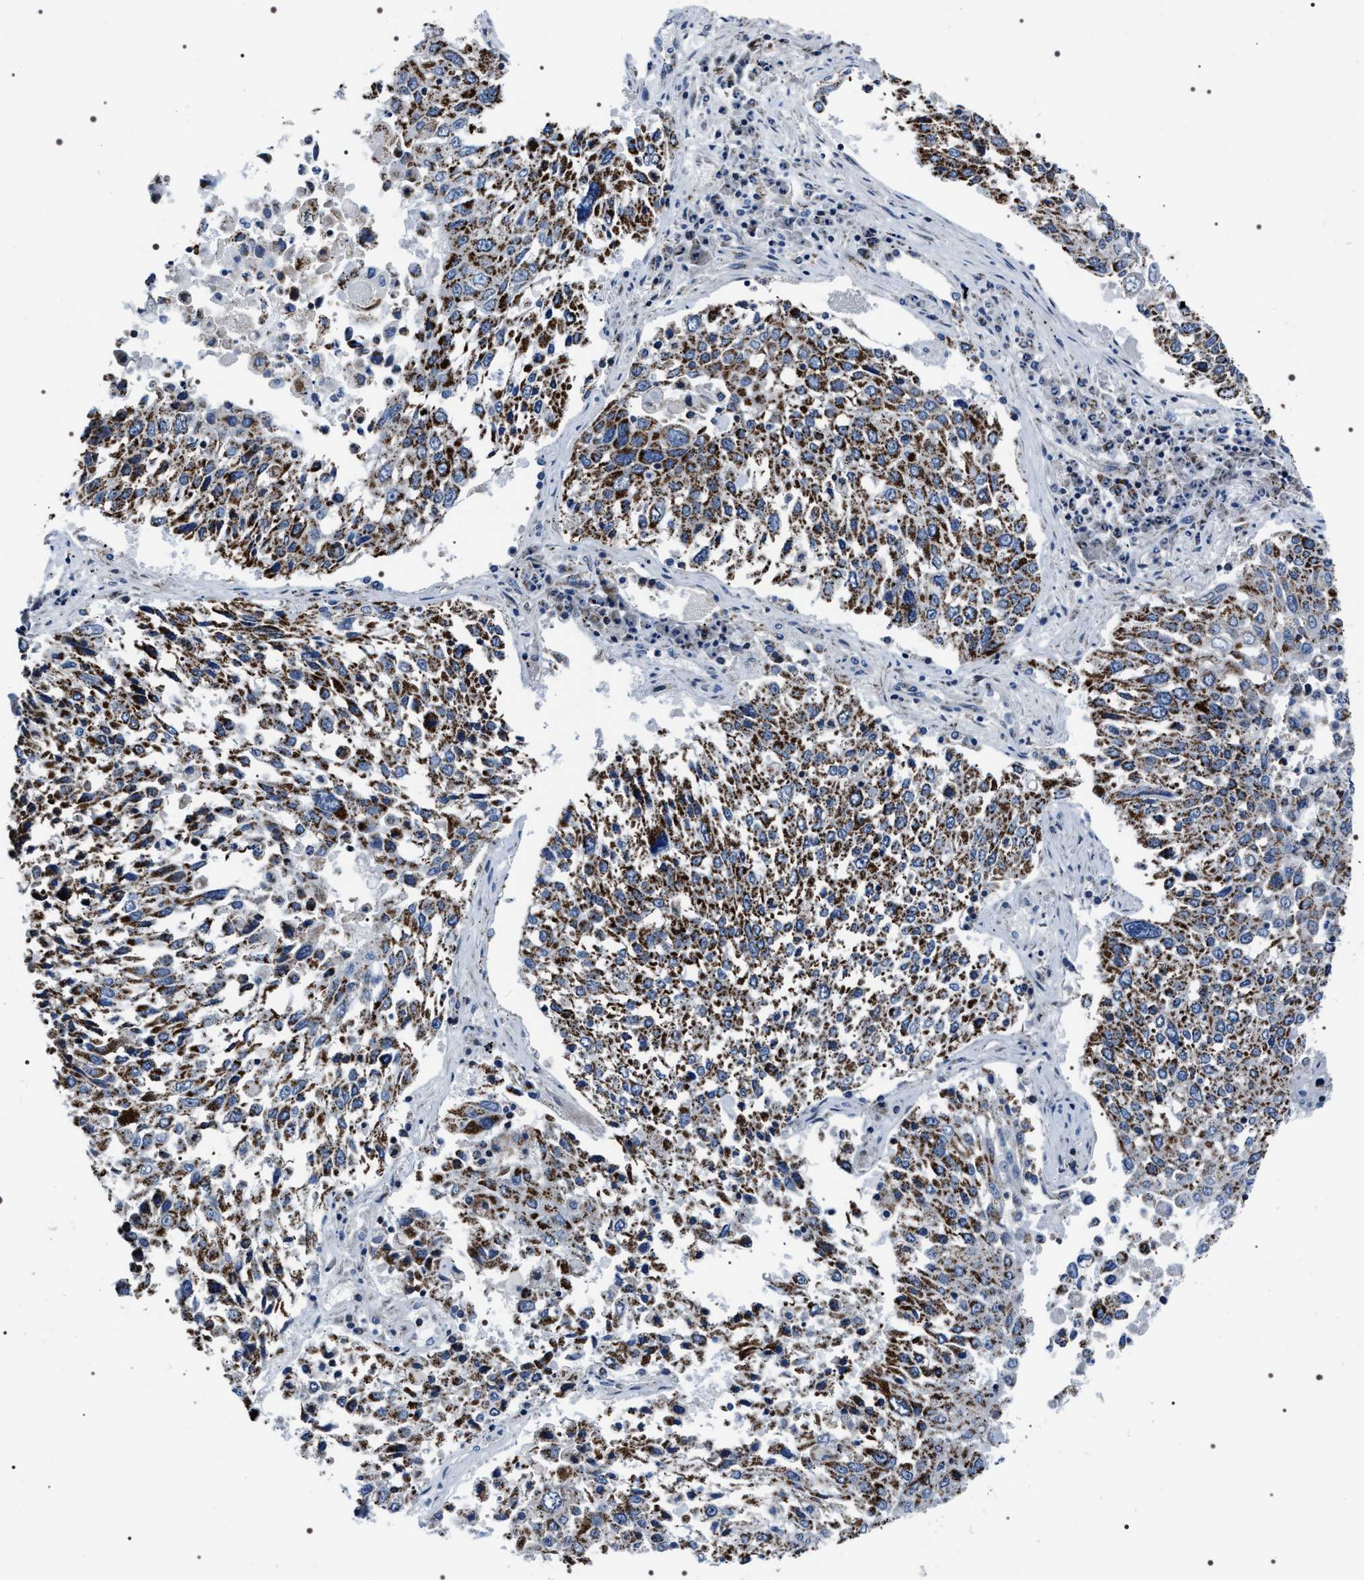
{"staining": {"intensity": "moderate", "quantity": "25%-75%", "location": "cytoplasmic/membranous"}, "tissue": "lung cancer", "cell_type": "Tumor cells", "image_type": "cancer", "snomed": [{"axis": "morphology", "description": "Squamous cell carcinoma, NOS"}, {"axis": "topography", "description": "Lung"}], "caption": "Immunohistochemistry (IHC) histopathology image of neoplastic tissue: lung cancer stained using IHC exhibits medium levels of moderate protein expression localized specifically in the cytoplasmic/membranous of tumor cells, appearing as a cytoplasmic/membranous brown color.", "gene": "NTMT1", "patient": {"sex": "male", "age": 65}}